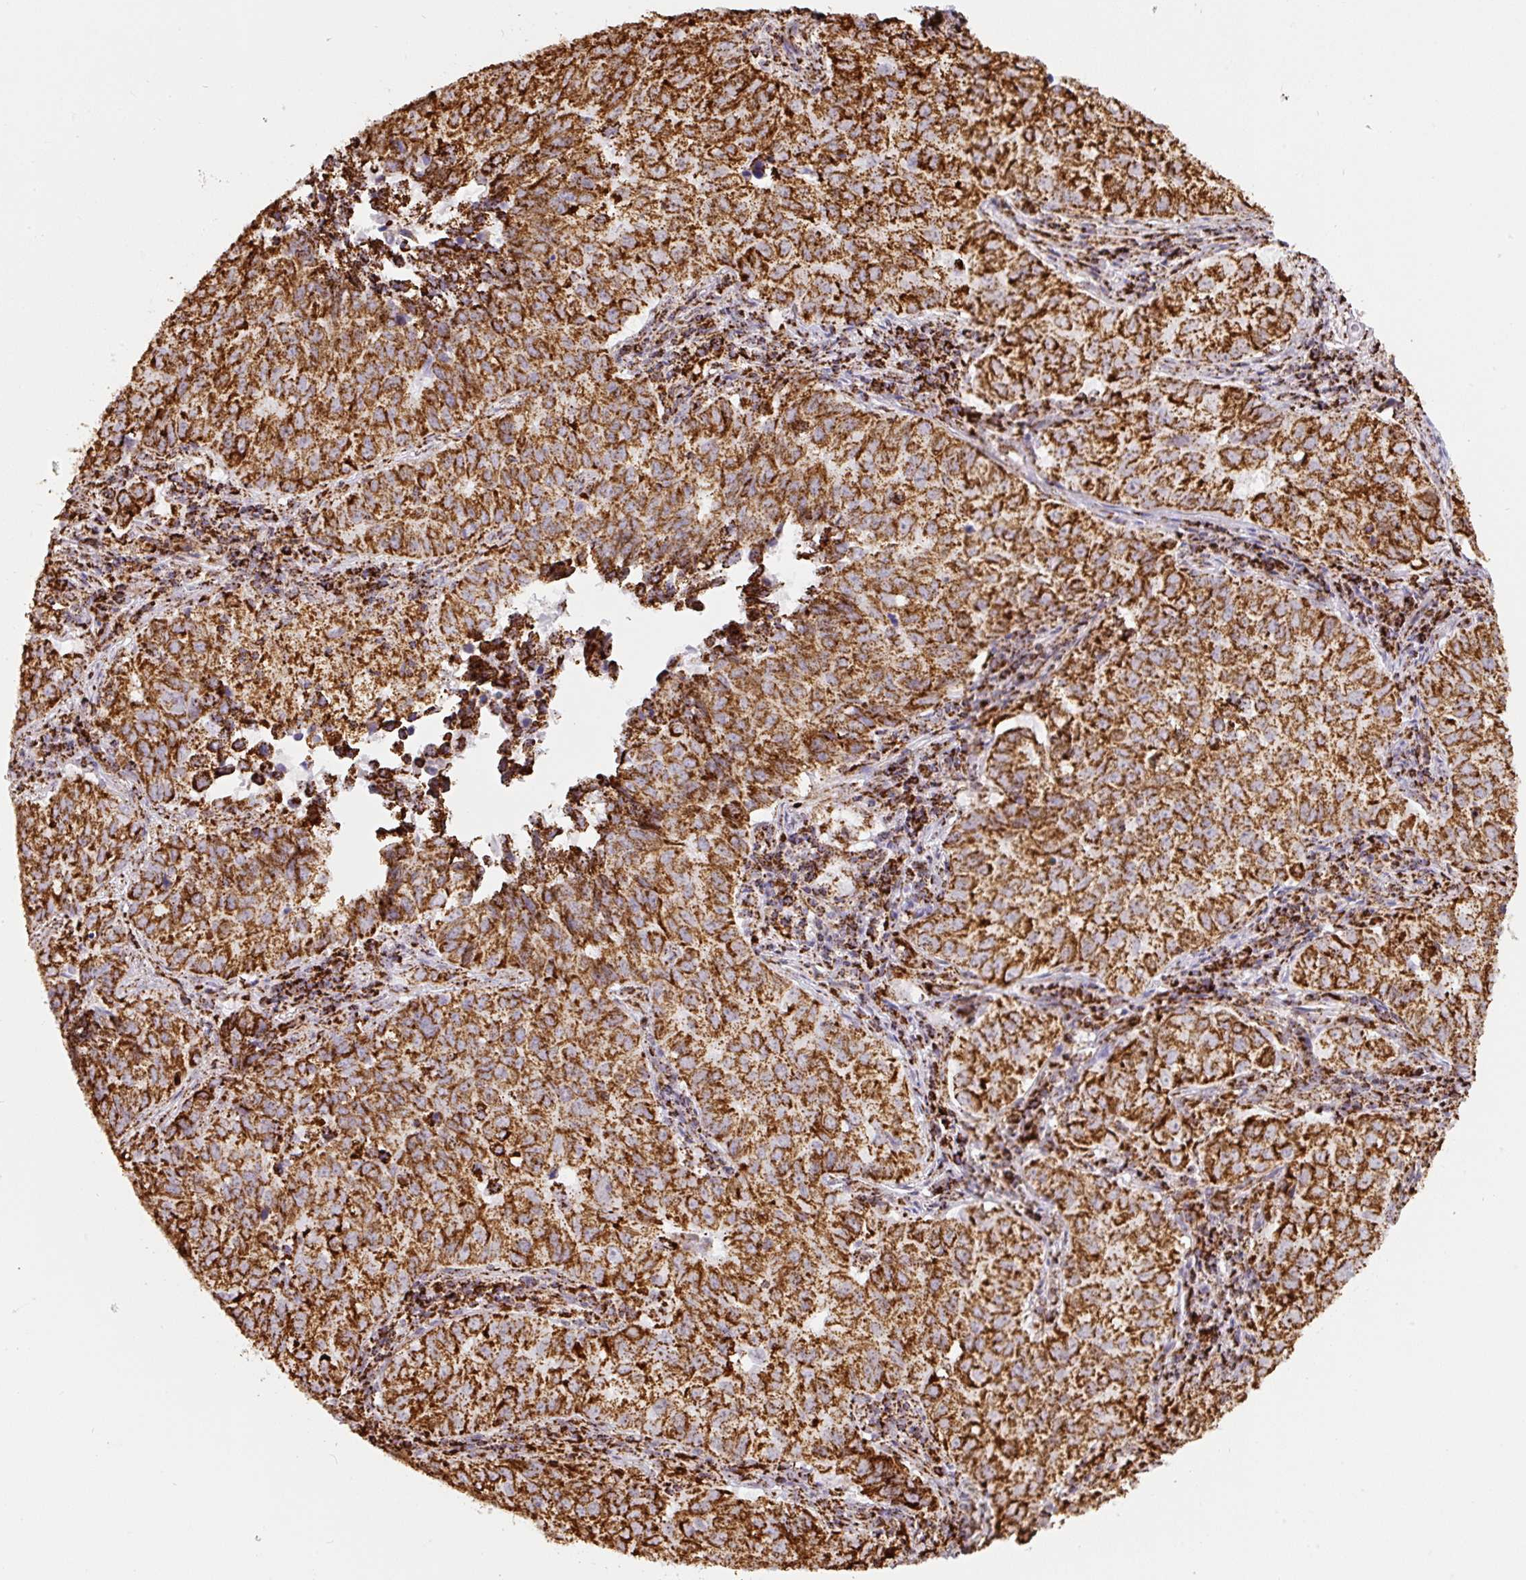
{"staining": {"intensity": "strong", "quantity": ">75%", "location": "cytoplasmic/membranous"}, "tissue": "lung cancer", "cell_type": "Tumor cells", "image_type": "cancer", "snomed": [{"axis": "morphology", "description": "Adenocarcinoma, NOS"}, {"axis": "topography", "description": "Lung"}], "caption": "Protein staining displays strong cytoplasmic/membranous expression in approximately >75% of tumor cells in lung cancer (adenocarcinoma).", "gene": "ATP5F1A", "patient": {"sex": "female", "age": 50}}